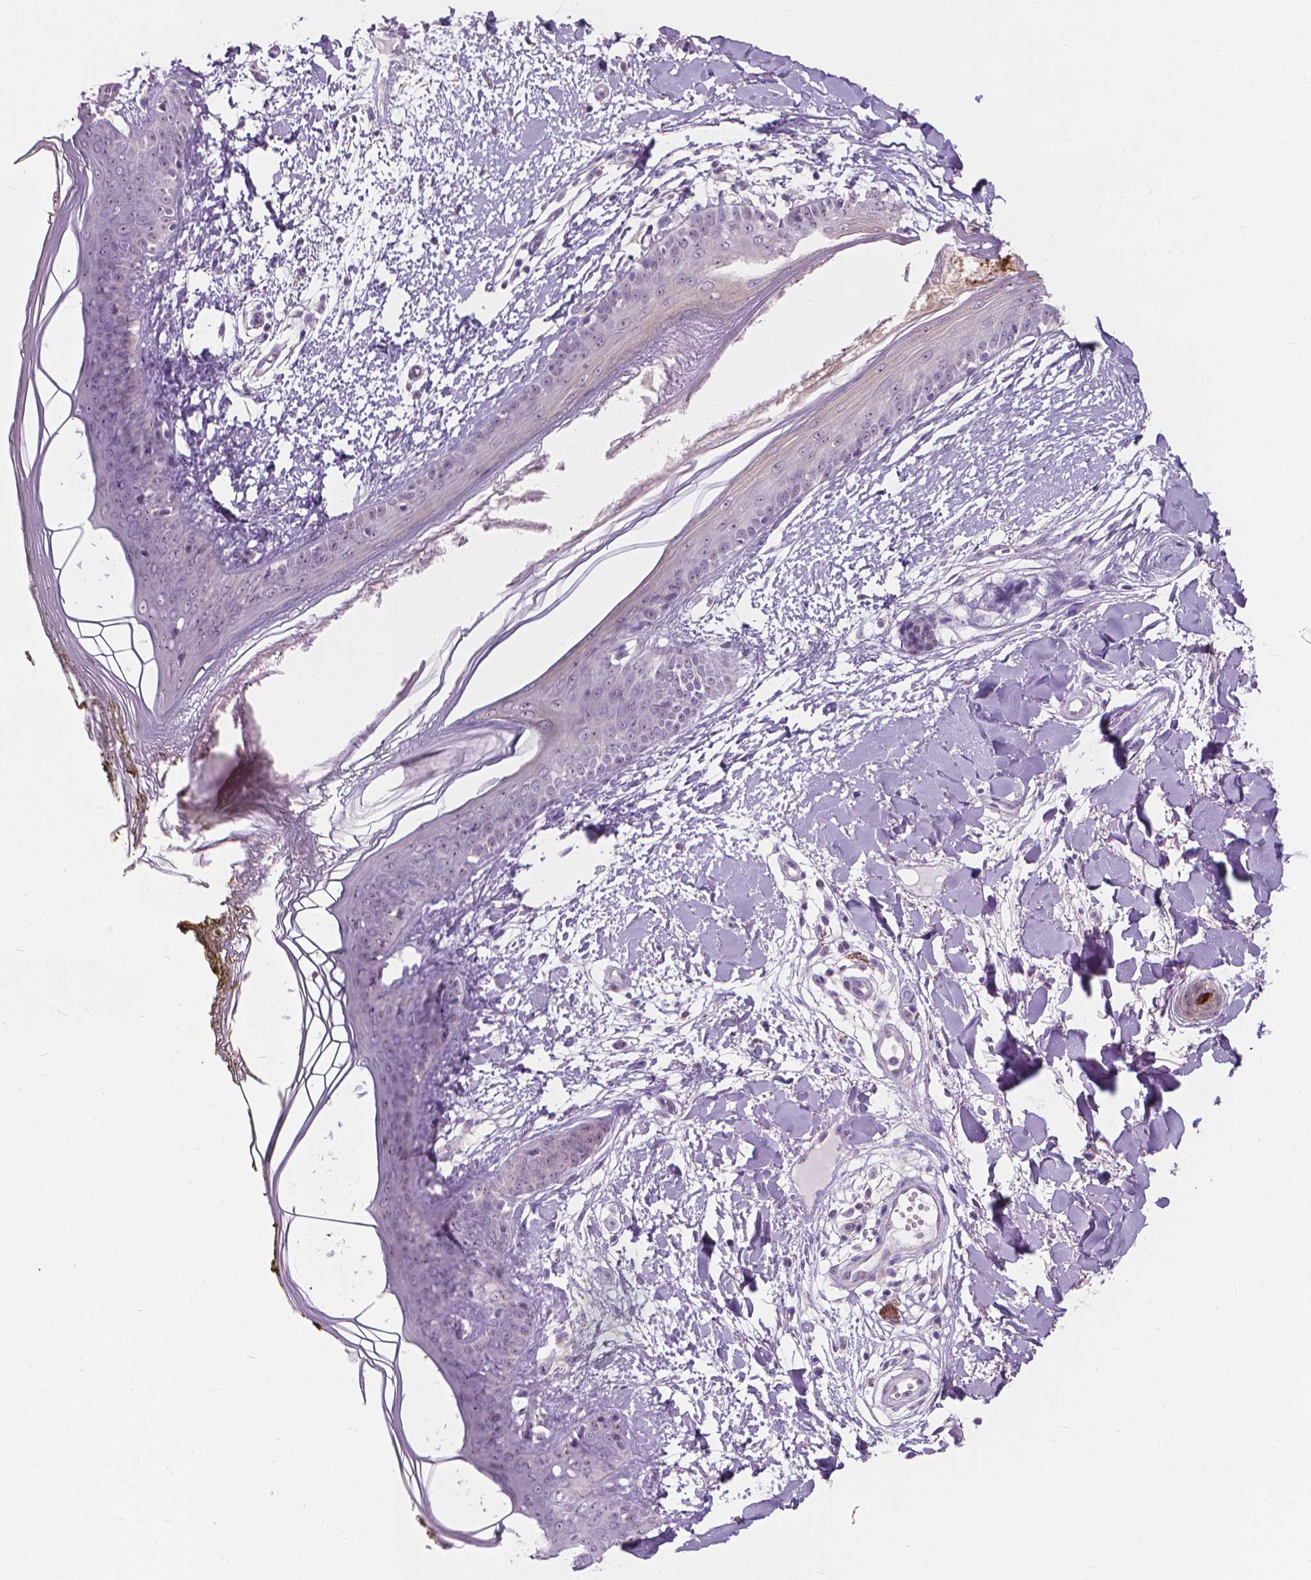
{"staining": {"intensity": "negative", "quantity": "none", "location": "none"}, "tissue": "skin", "cell_type": "Fibroblasts", "image_type": "normal", "snomed": [{"axis": "morphology", "description": "Normal tissue, NOS"}, {"axis": "topography", "description": "Skin"}], "caption": "Immunohistochemistry (IHC) image of benign skin stained for a protein (brown), which reveals no expression in fibroblasts.", "gene": "GPRC5A", "patient": {"sex": "female", "age": 34}}